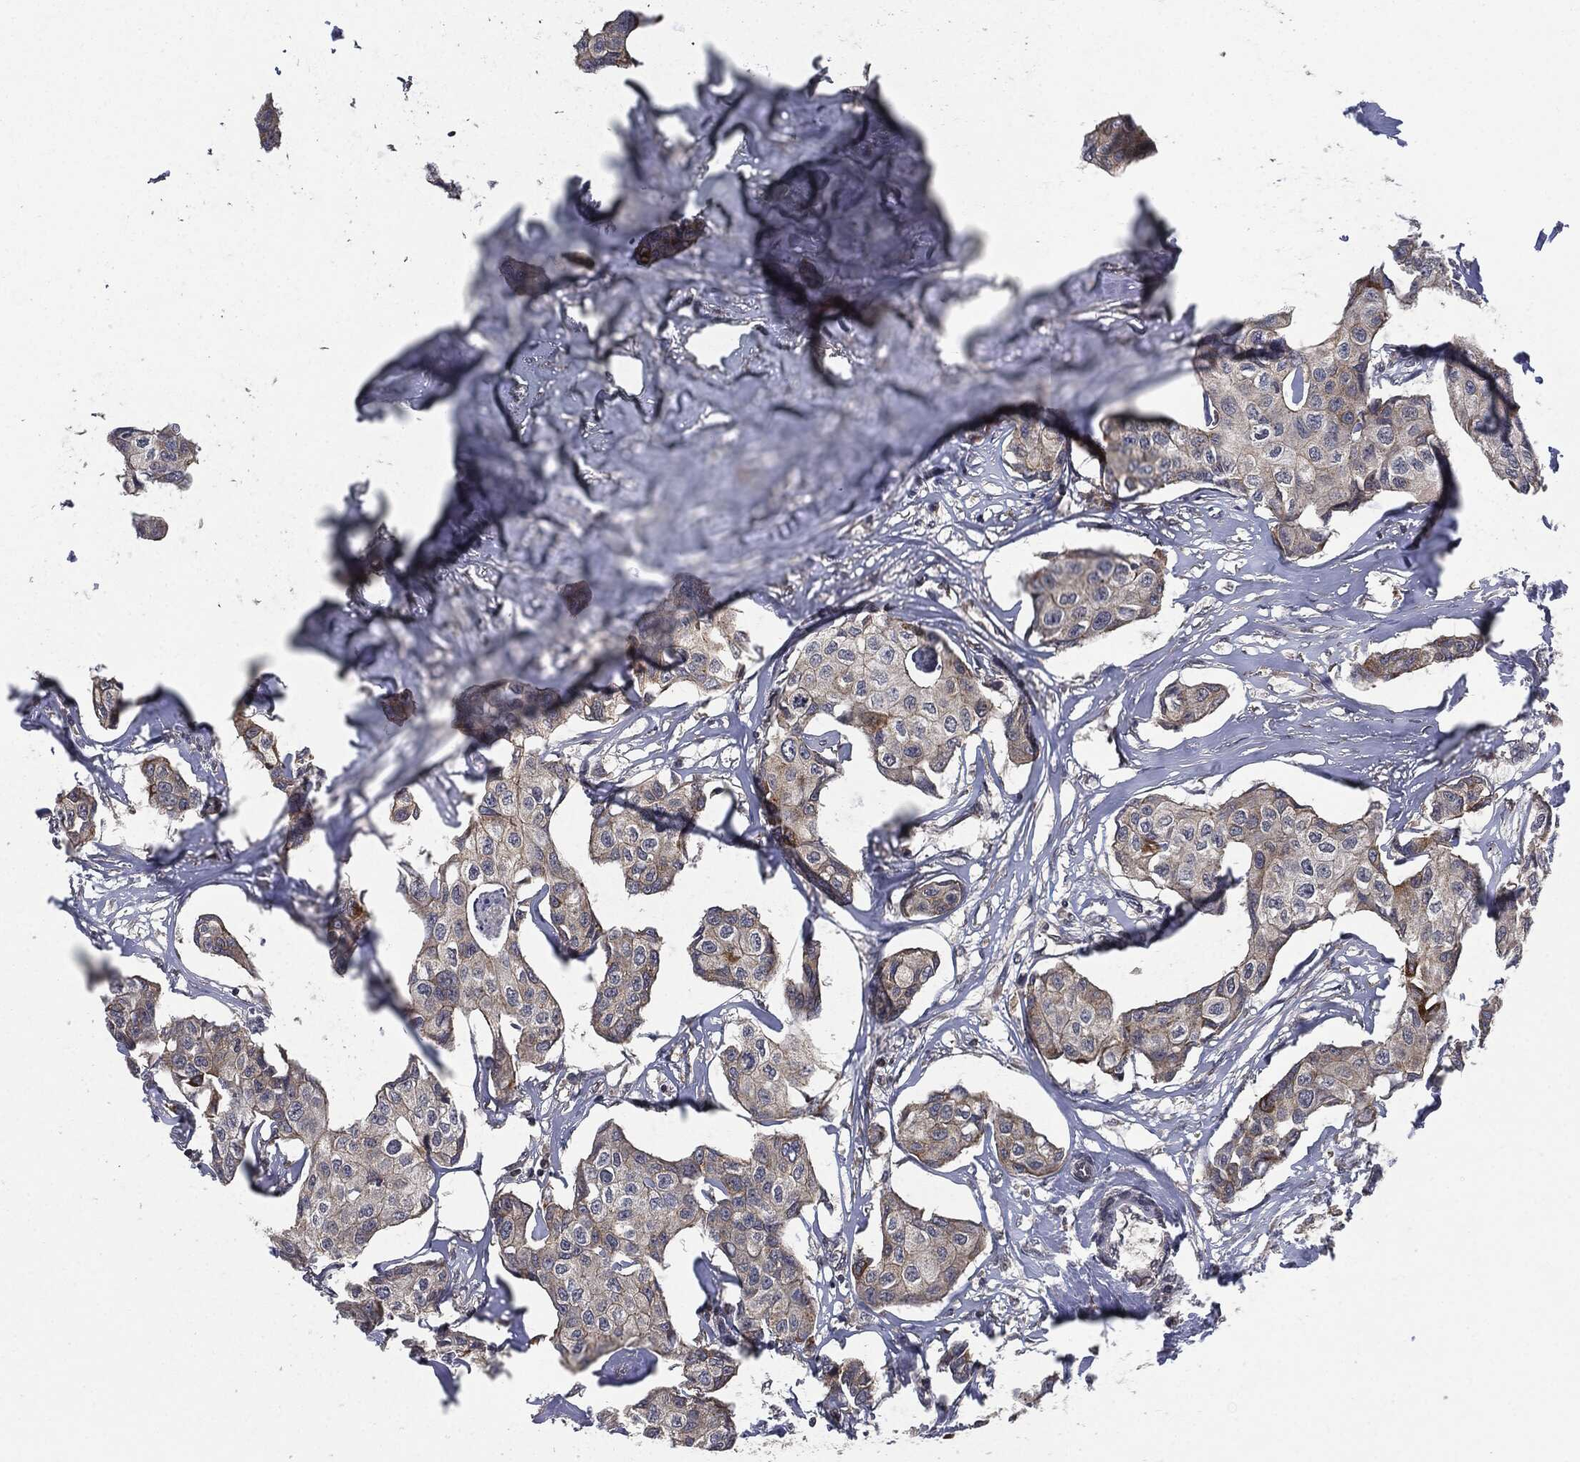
{"staining": {"intensity": "negative", "quantity": "none", "location": "none"}, "tissue": "breast cancer", "cell_type": "Tumor cells", "image_type": "cancer", "snomed": [{"axis": "morphology", "description": "Duct carcinoma"}, {"axis": "topography", "description": "Breast"}], "caption": "High magnification brightfield microscopy of breast cancer (infiltrating ductal carcinoma) stained with DAB (brown) and counterstained with hematoxylin (blue): tumor cells show no significant expression.", "gene": "UBR1", "patient": {"sex": "female", "age": 80}}